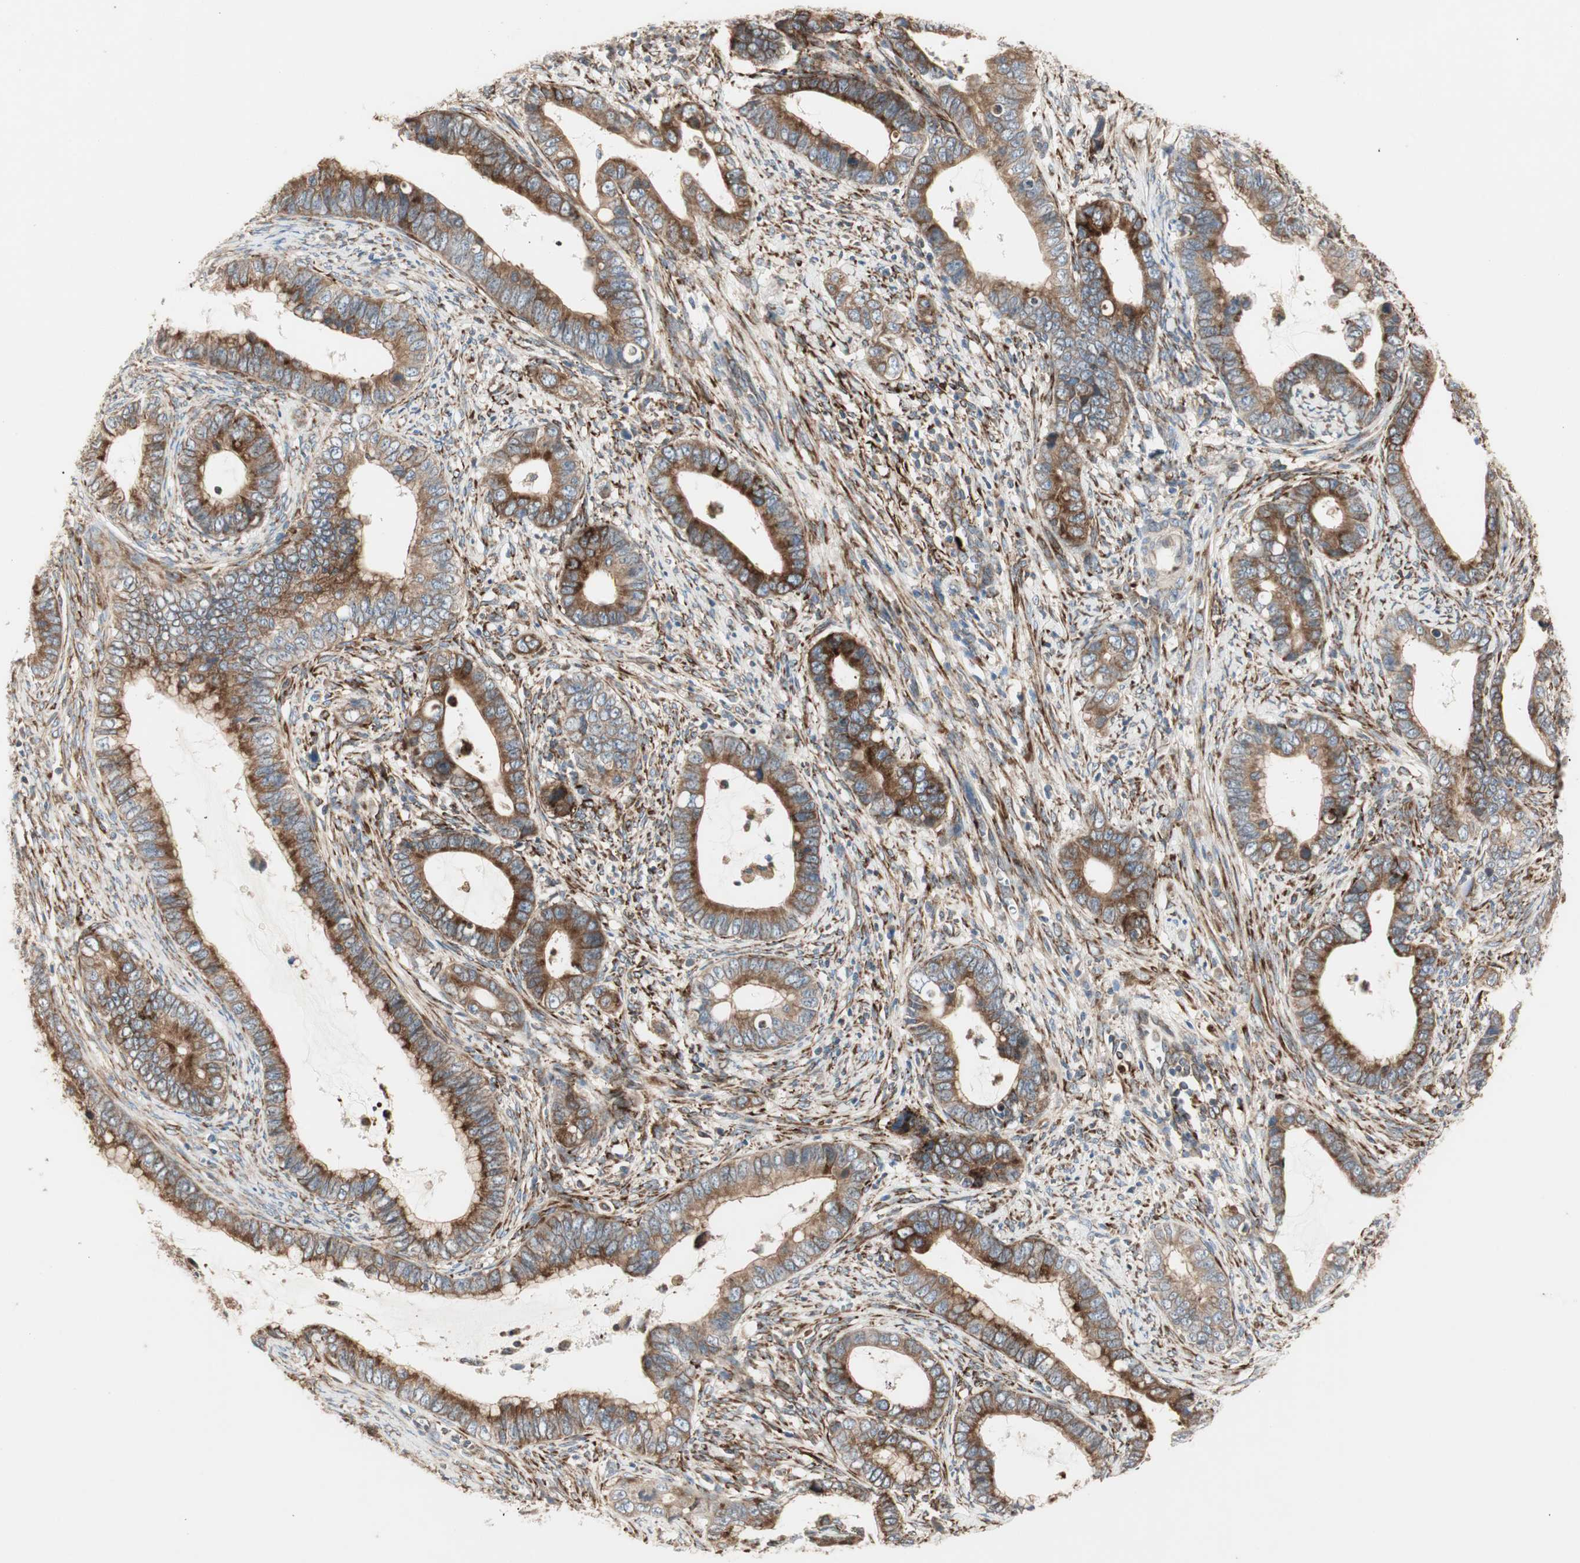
{"staining": {"intensity": "strong", "quantity": ">75%", "location": "cytoplasmic/membranous"}, "tissue": "cervical cancer", "cell_type": "Tumor cells", "image_type": "cancer", "snomed": [{"axis": "morphology", "description": "Adenocarcinoma, NOS"}, {"axis": "topography", "description": "Cervix"}], "caption": "DAB immunohistochemical staining of cervical cancer (adenocarcinoma) shows strong cytoplasmic/membranous protein staining in approximately >75% of tumor cells. Immunohistochemistry stains the protein of interest in brown and the nuclei are stained blue.", "gene": "H6PD", "patient": {"sex": "female", "age": 44}}